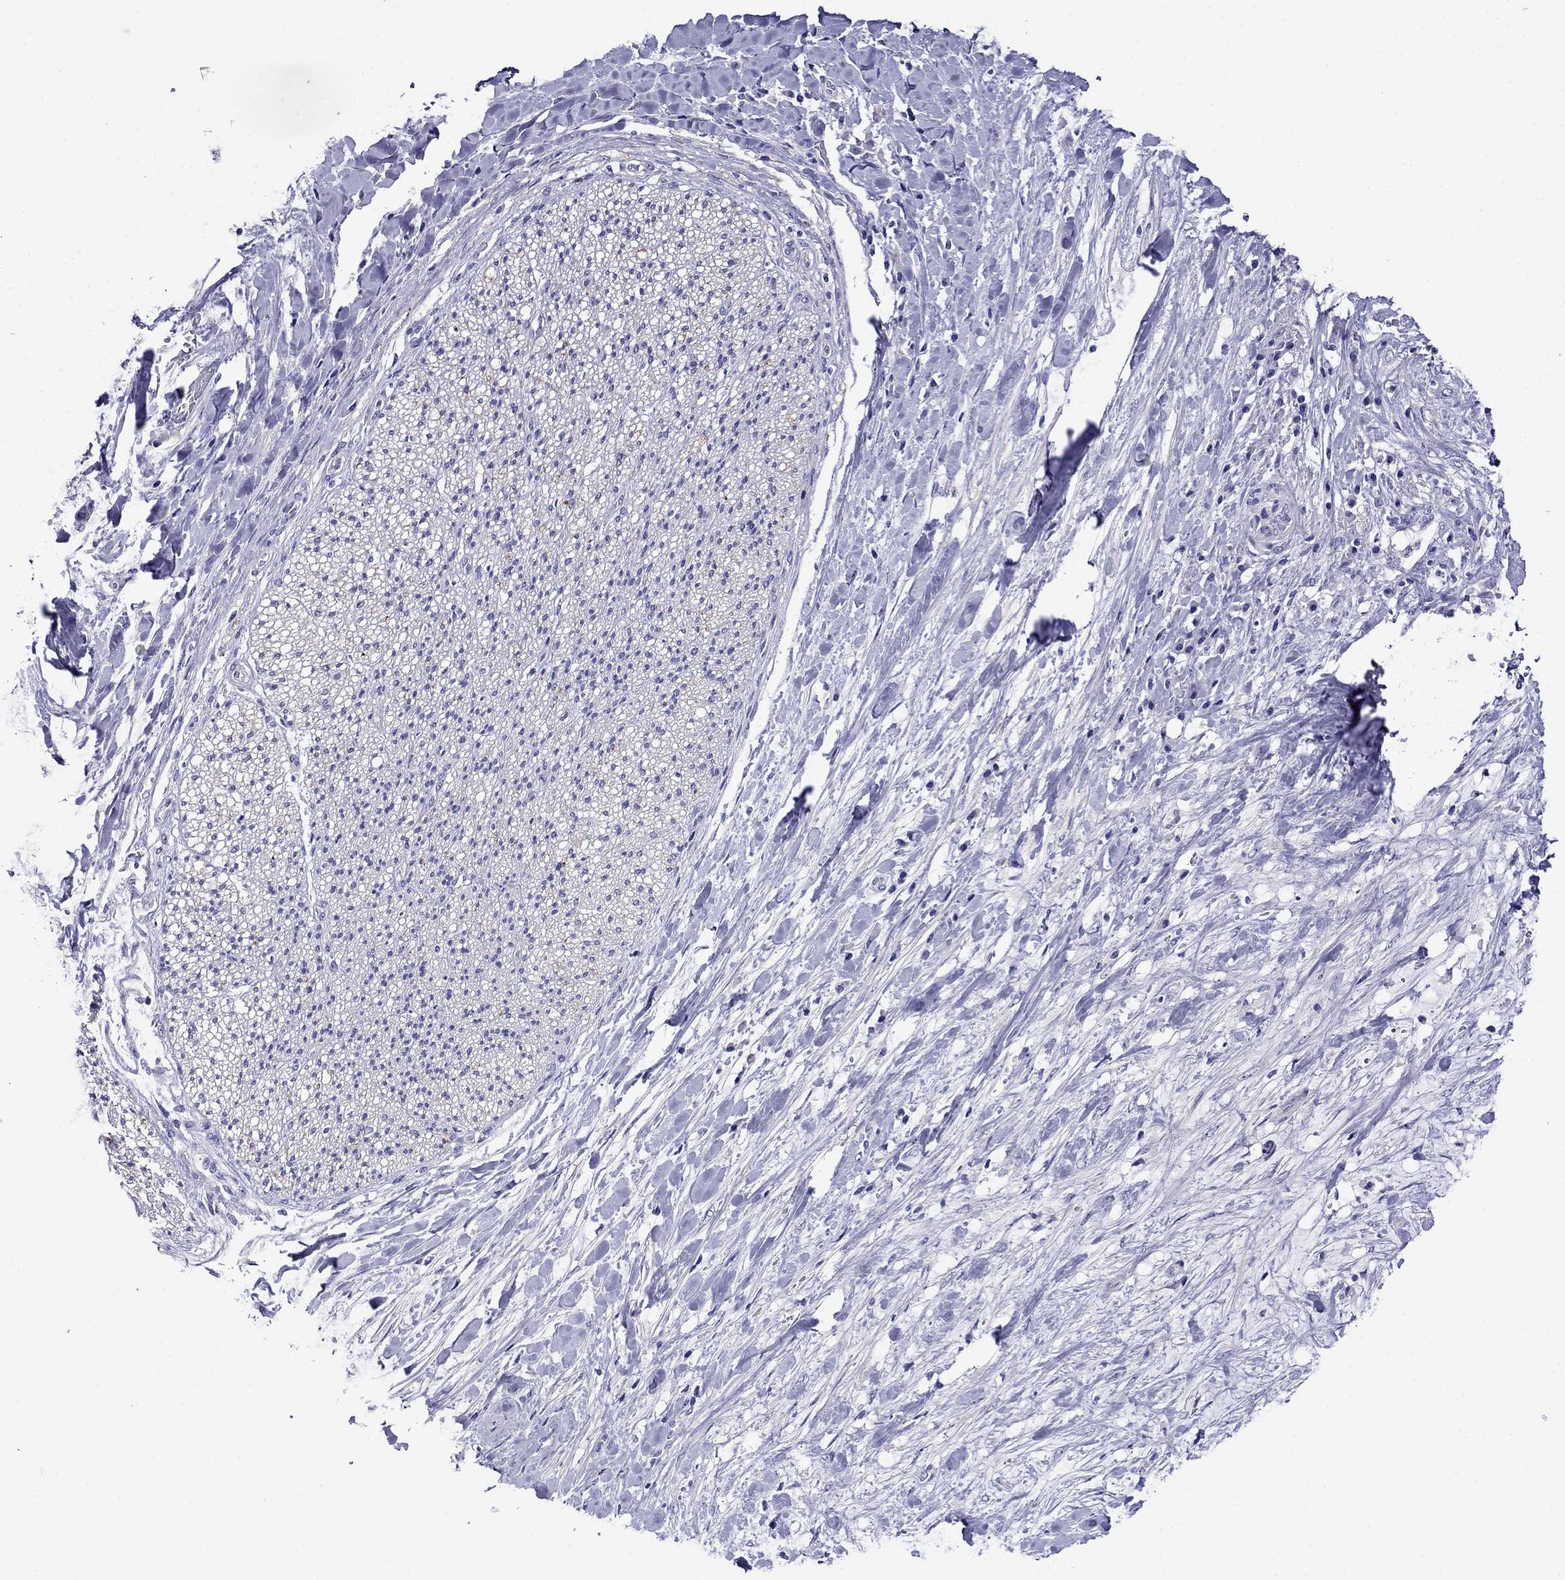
{"staining": {"intensity": "weak", "quantity": "<25%", "location": "cytoplasmic/membranous"}, "tissue": "liver cancer", "cell_type": "Tumor cells", "image_type": "cancer", "snomed": [{"axis": "morphology", "description": "Cholangiocarcinoma"}, {"axis": "topography", "description": "Liver"}], "caption": "Liver cancer (cholangiocarcinoma) stained for a protein using immunohistochemistry (IHC) displays no expression tumor cells.", "gene": "SCG2", "patient": {"sex": "female", "age": 73}}